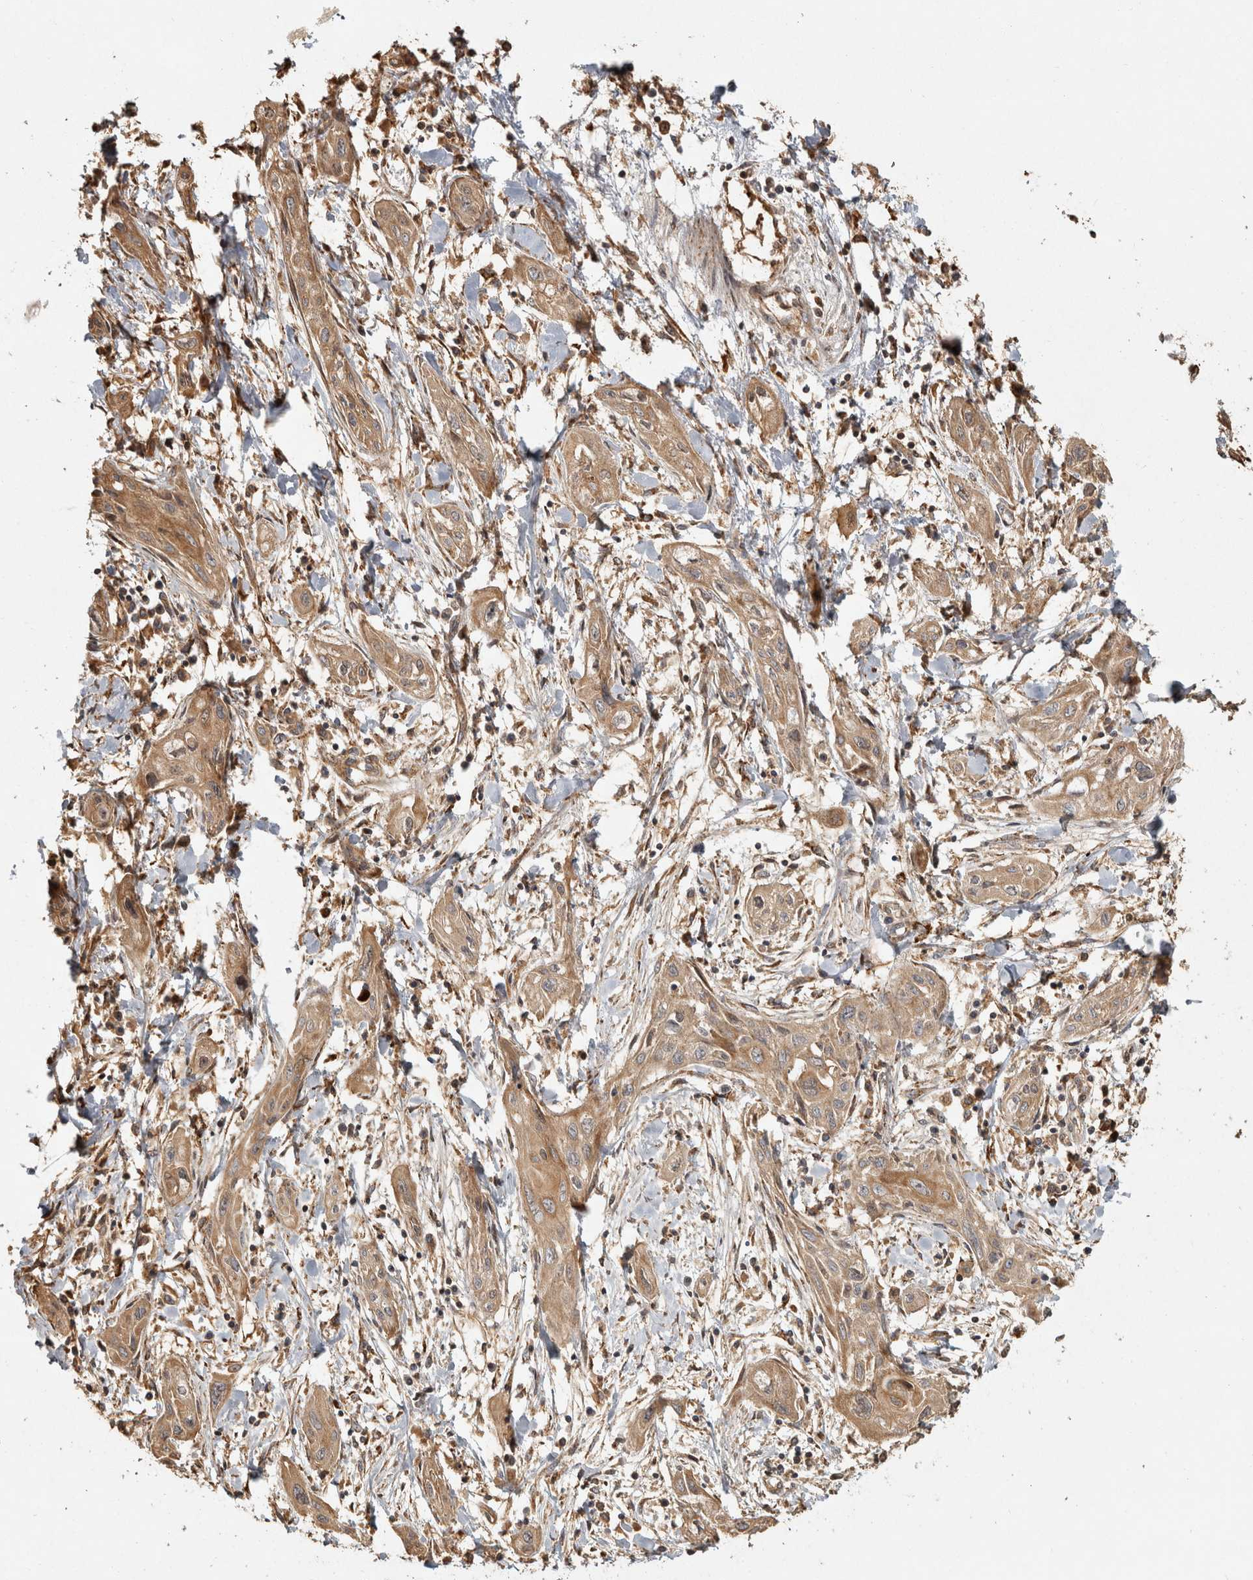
{"staining": {"intensity": "moderate", "quantity": ">75%", "location": "cytoplasmic/membranous"}, "tissue": "lung cancer", "cell_type": "Tumor cells", "image_type": "cancer", "snomed": [{"axis": "morphology", "description": "Squamous cell carcinoma, NOS"}, {"axis": "topography", "description": "Lung"}], "caption": "Lung cancer stained with a brown dye demonstrates moderate cytoplasmic/membranous positive expression in about >75% of tumor cells.", "gene": "CAMSAP2", "patient": {"sex": "female", "age": 47}}